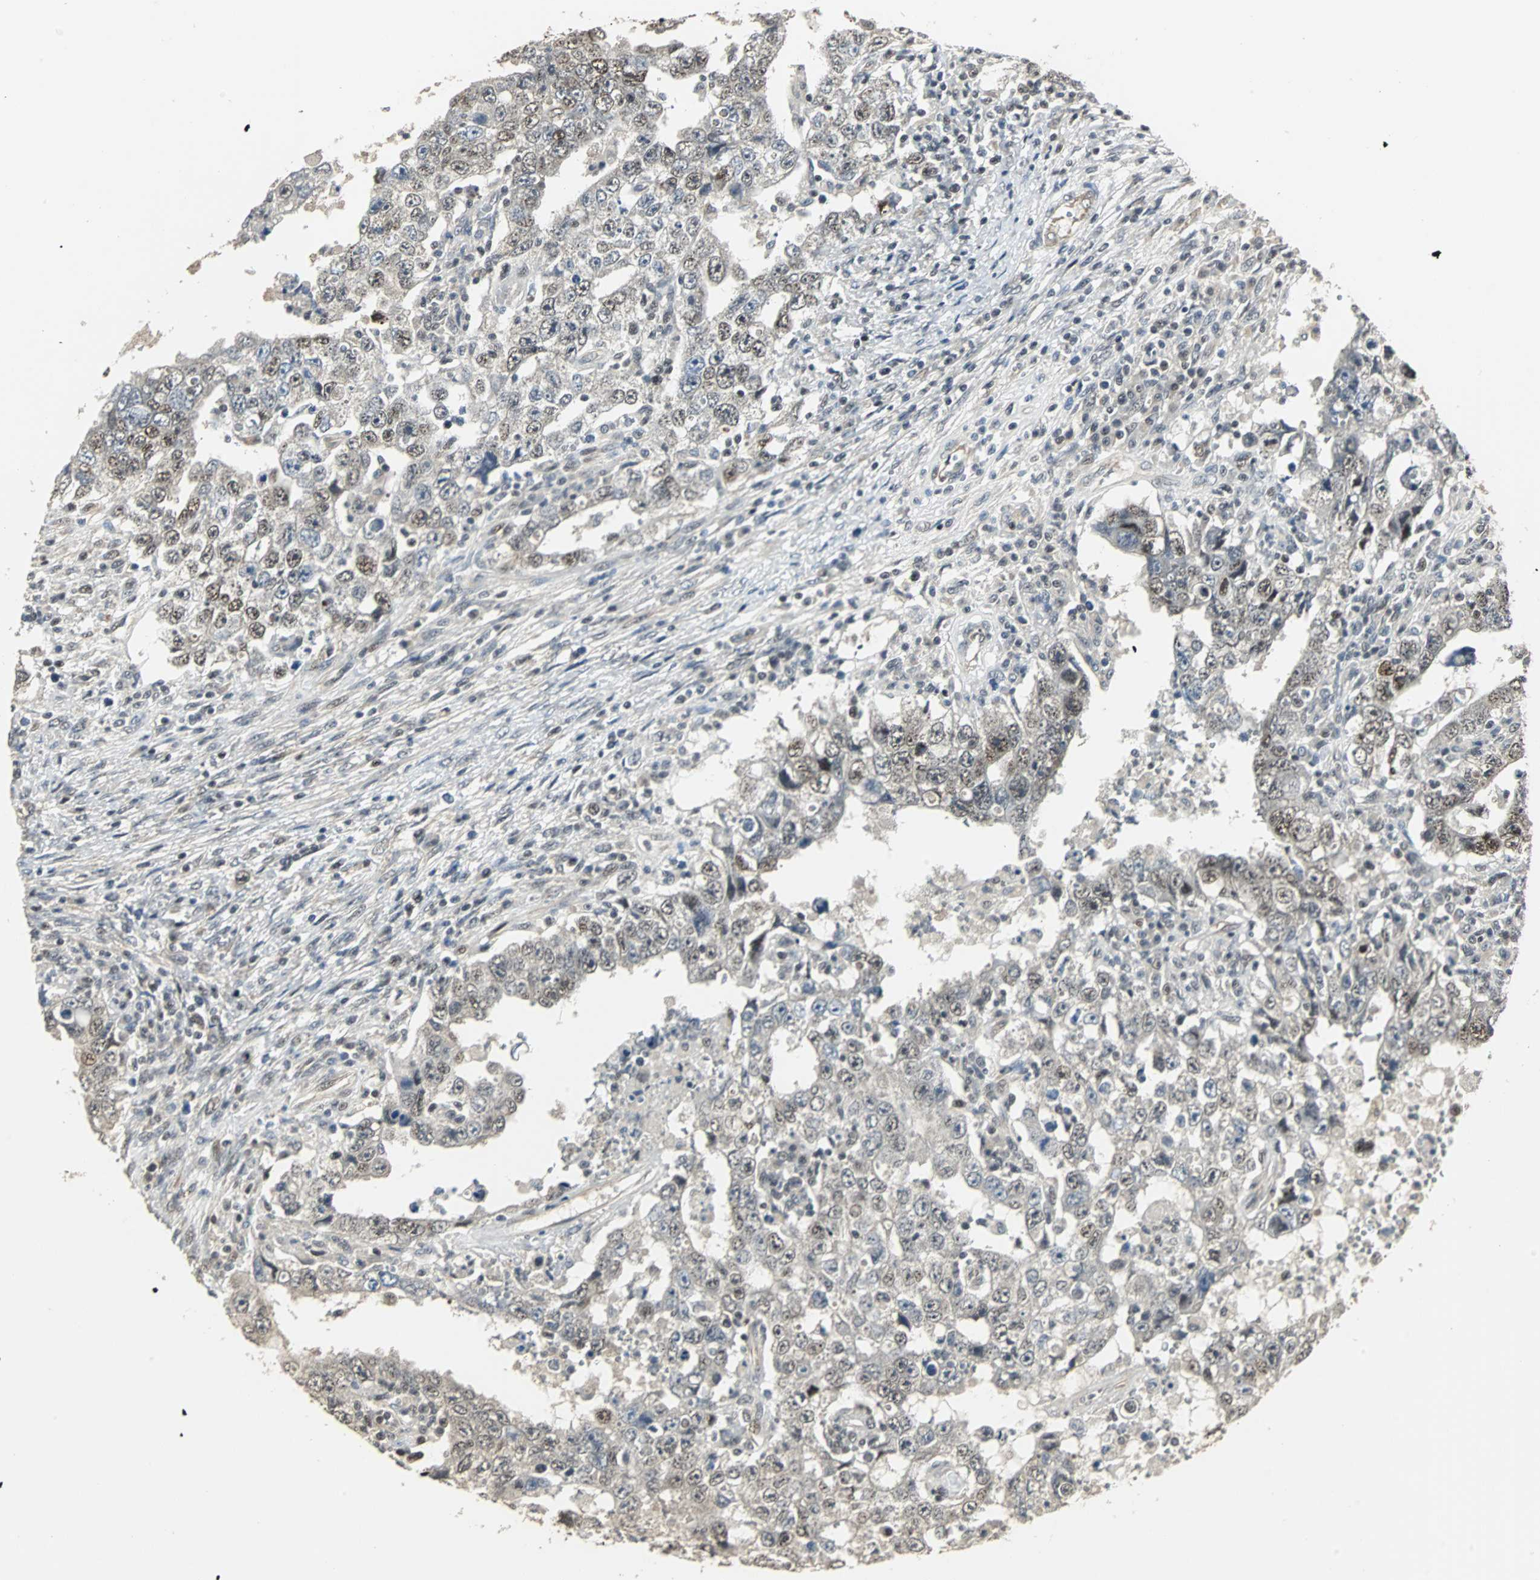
{"staining": {"intensity": "moderate", "quantity": "<25%", "location": "nuclear"}, "tissue": "testis cancer", "cell_type": "Tumor cells", "image_type": "cancer", "snomed": [{"axis": "morphology", "description": "Carcinoma, Embryonal, NOS"}, {"axis": "topography", "description": "Testis"}], "caption": "This image displays IHC staining of embryonal carcinoma (testis), with low moderate nuclear staining in approximately <25% of tumor cells.", "gene": "MED4", "patient": {"sex": "male", "age": 26}}